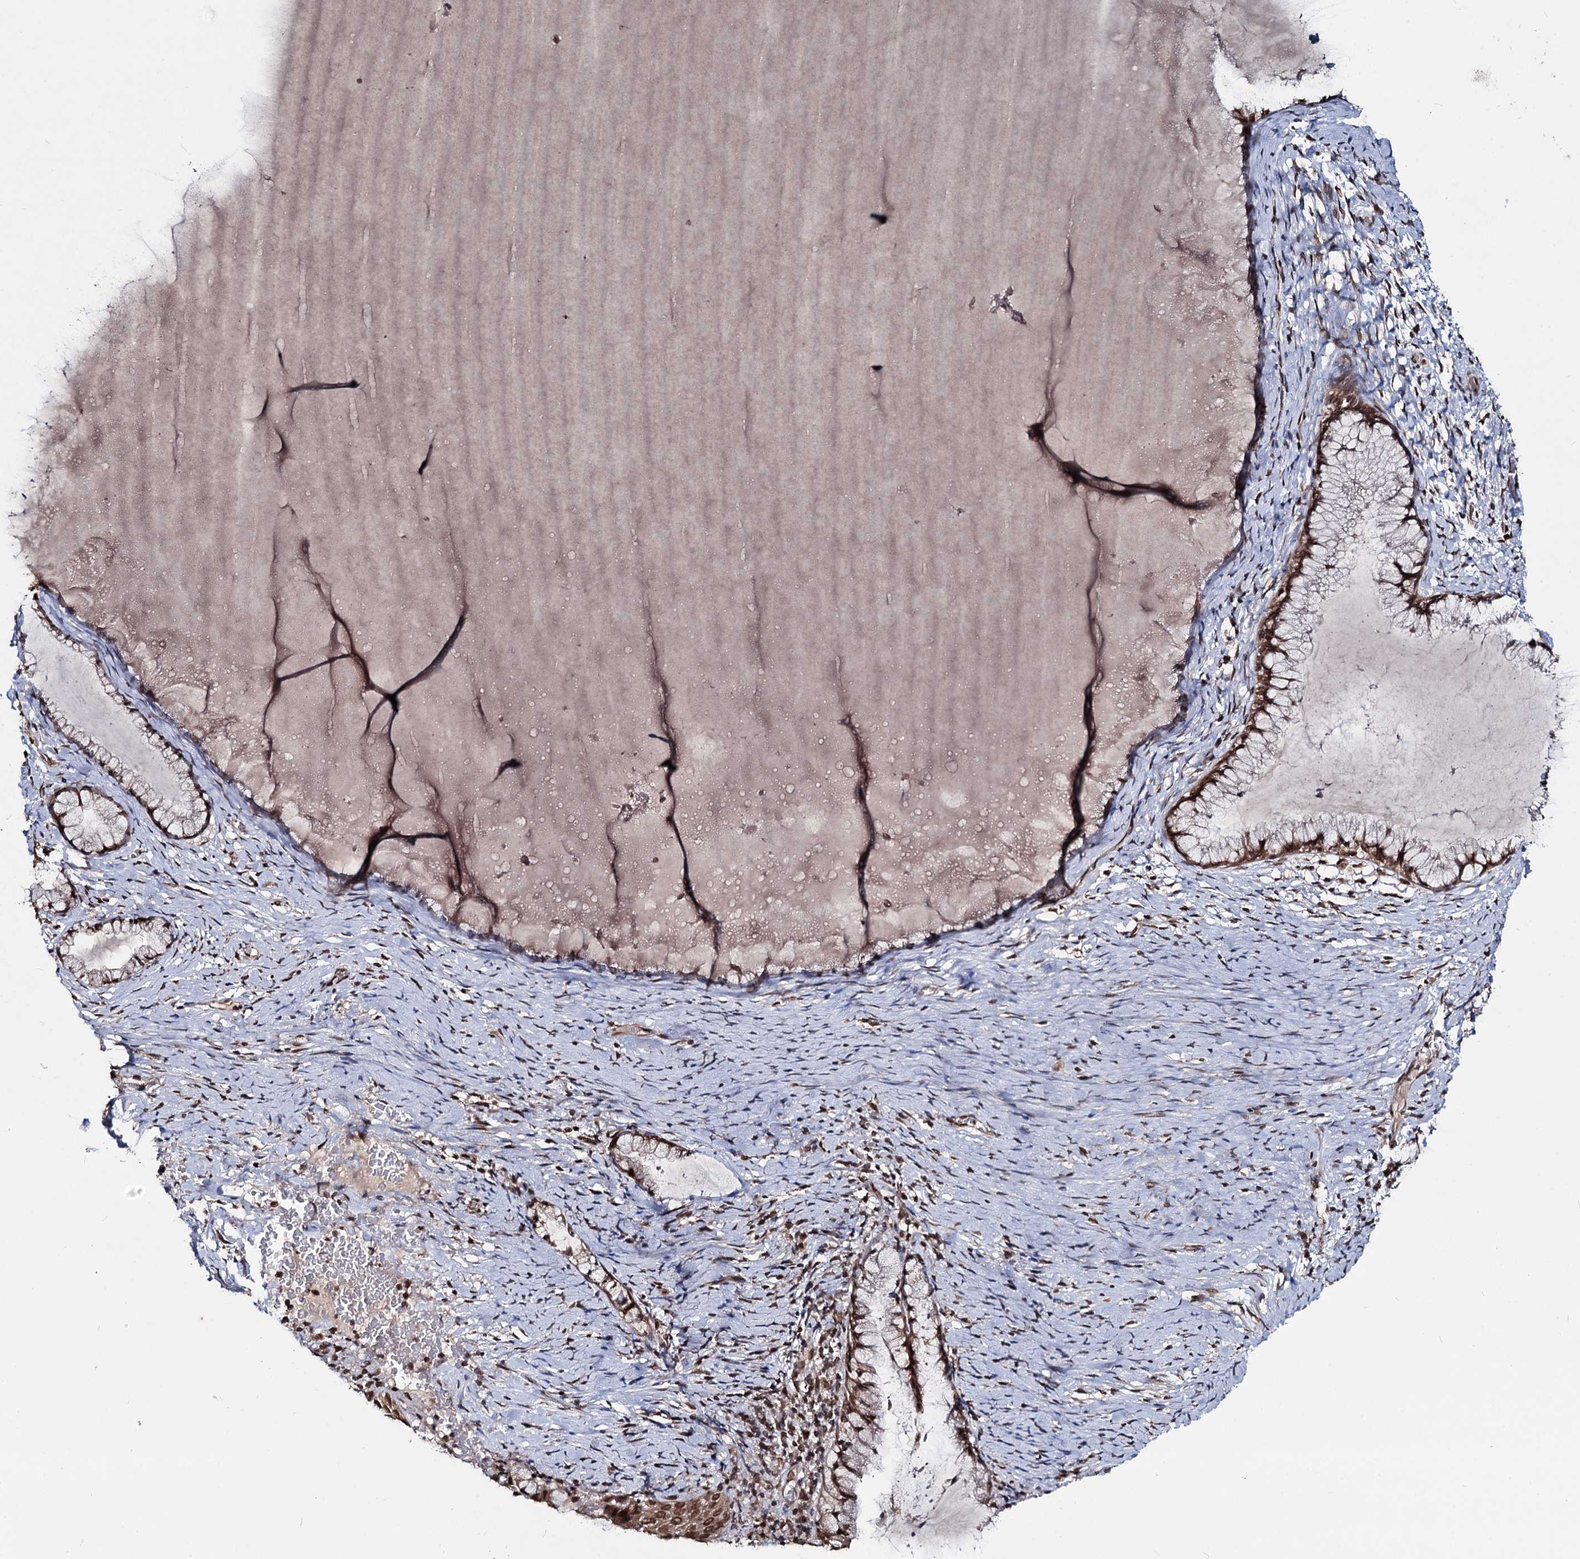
{"staining": {"intensity": "strong", "quantity": ">75%", "location": "nuclear"}, "tissue": "cervix", "cell_type": "Glandular cells", "image_type": "normal", "snomed": [{"axis": "morphology", "description": "Normal tissue, NOS"}, {"axis": "topography", "description": "Cervix"}], "caption": "Strong nuclear protein expression is identified in about >75% of glandular cells in cervix.", "gene": "RNF6", "patient": {"sex": "female", "age": 42}}